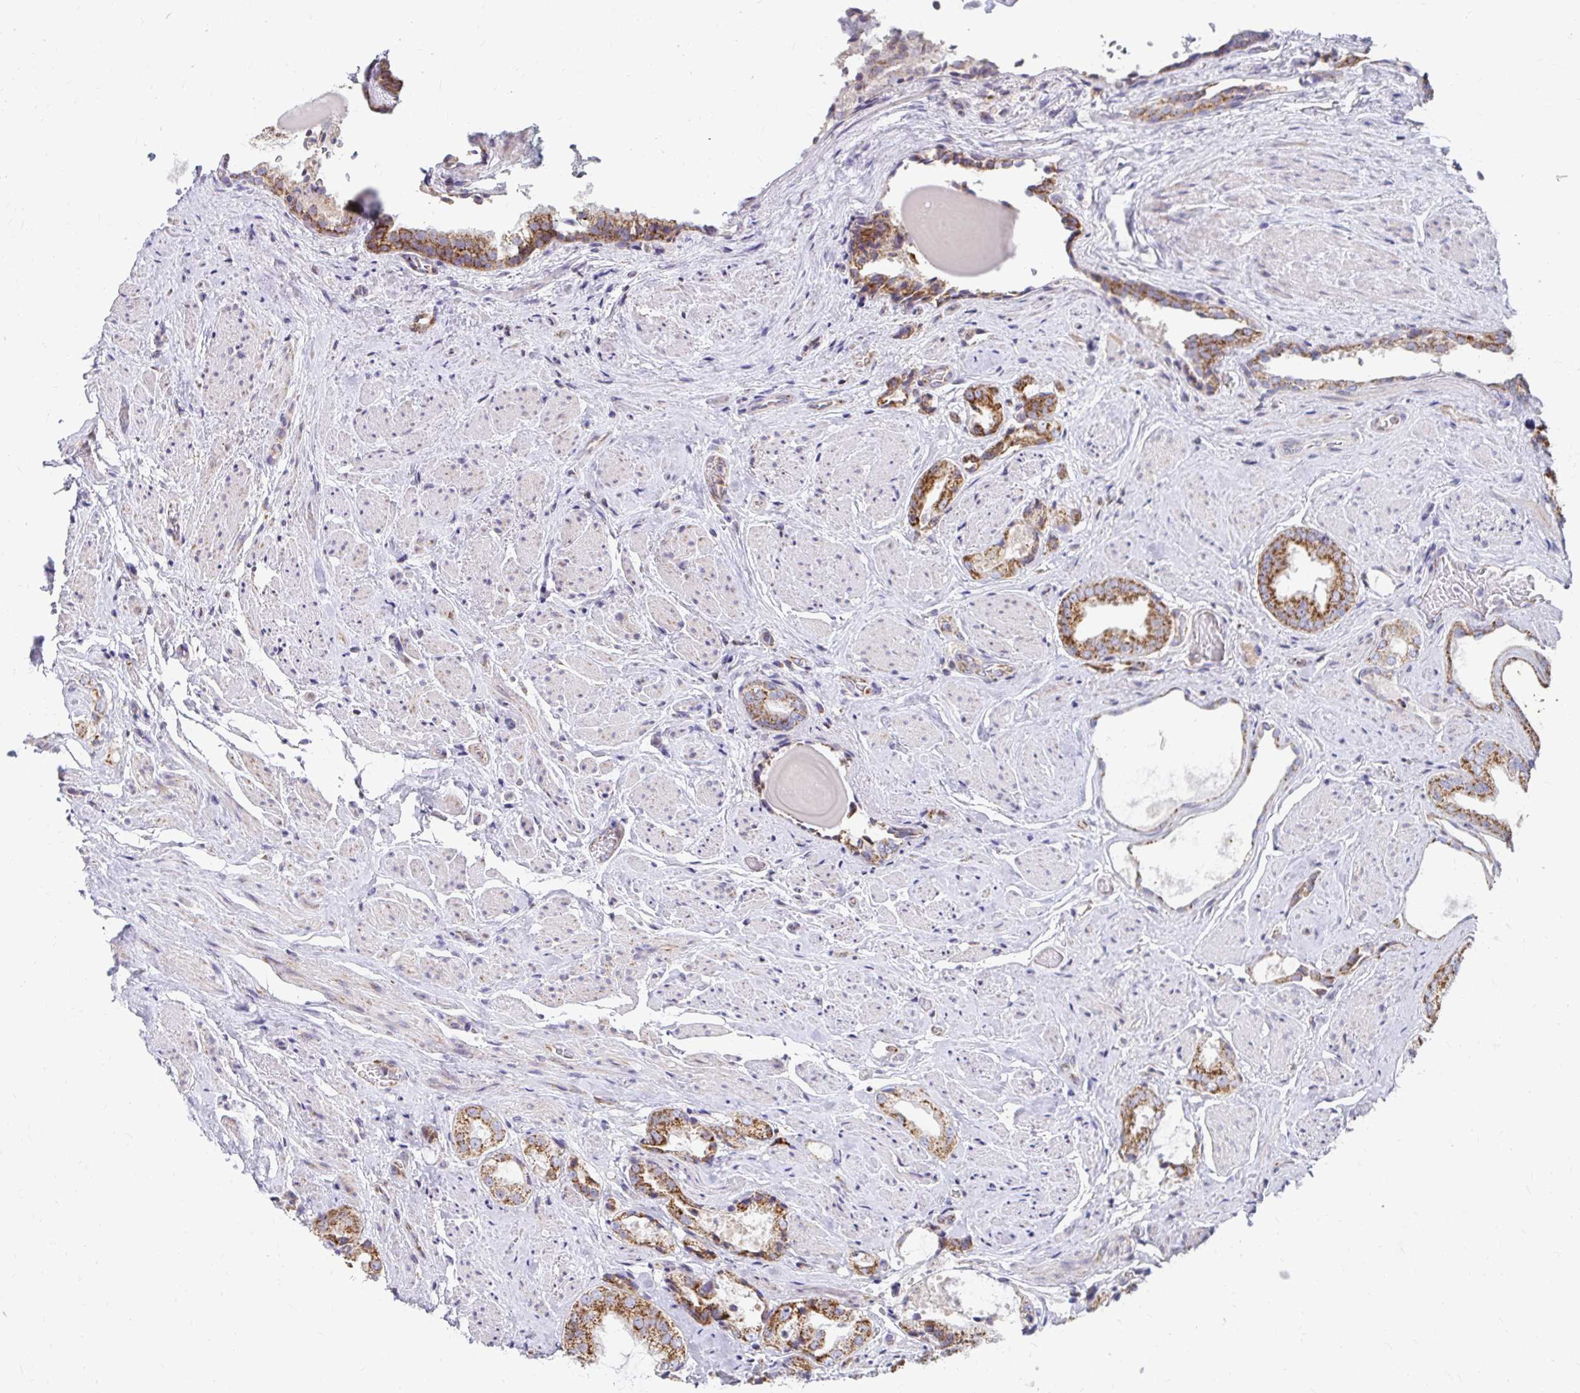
{"staining": {"intensity": "strong", "quantity": ">75%", "location": "cytoplasmic/membranous"}, "tissue": "prostate cancer", "cell_type": "Tumor cells", "image_type": "cancer", "snomed": [{"axis": "morphology", "description": "Adenocarcinoma, High grade"}, {"axis": "topography", "description": "Prostate"}], "caption": "An IHC image of tumor tissue is shown. Protein staining in brown labels strong cytoplasmic/membranous positivity in adenocarcinoma (high-grade) (prostate) within tumor cells.", "gene": "EXOC5", "patient": {"sex": "male", "age": 65}}